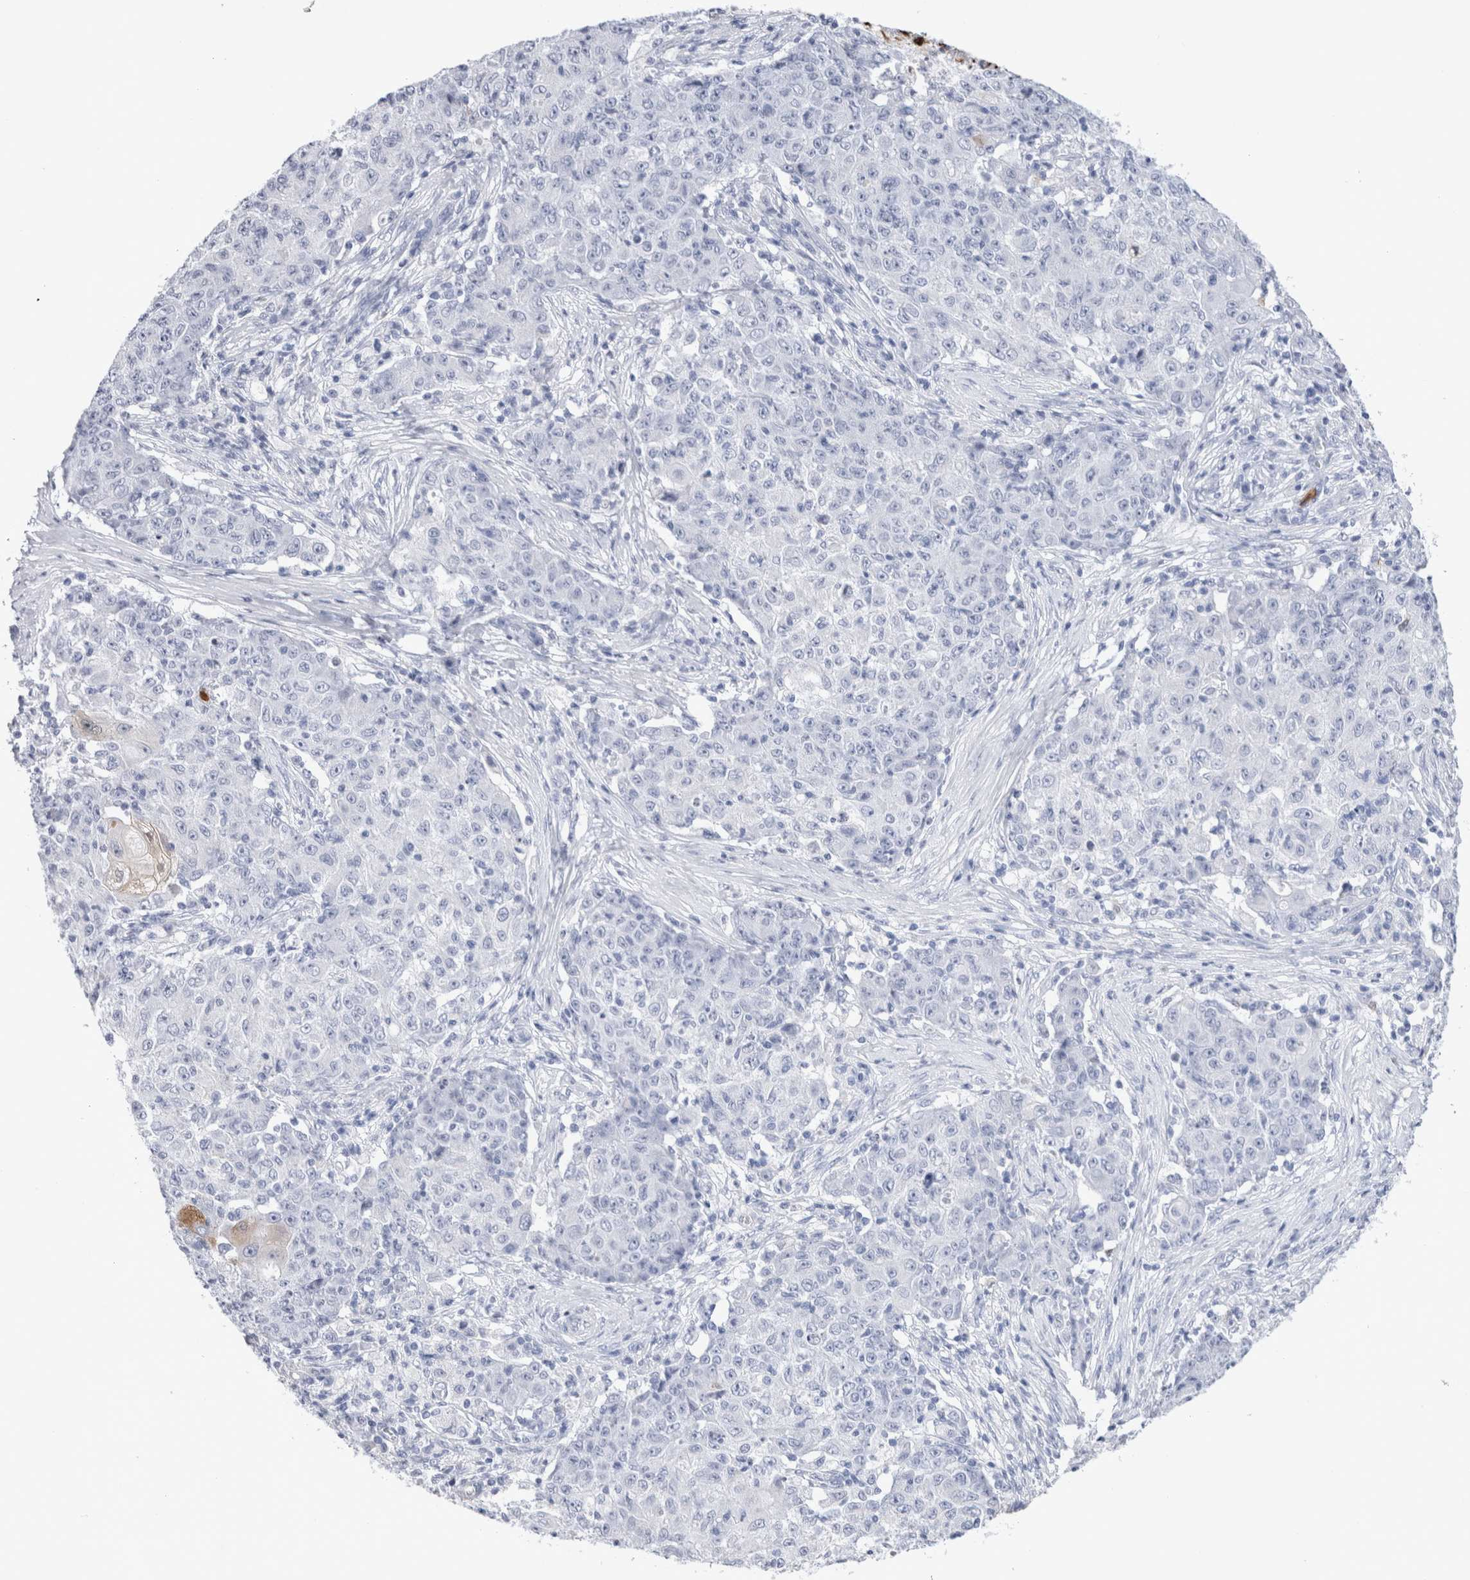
{"staining": {"intensity": "negative", "quantity": "none", "location": "none"}, "tissue": "ovarian cancer", "cell_type": "Tumor cells", "image_type": "cancer", "snomed": [{"axis": "morphology", "description": "Carcinoma, endometroid"}, {"axis": "topography", "description": "Ovary"}], "caption": "Immunohistochemistry (IHC) image of human endometroid carcinoma (ovarian) stained for a protein (brown), which shows no positivity in tumor cells. The staining is performed using DAB (3,3'-diaminobenzidine) brown chromogen with nuclei counter-stained in using hematoxylin.", "gene": "SLC10A5", "patient": {"sex": "female", "age": 42}}